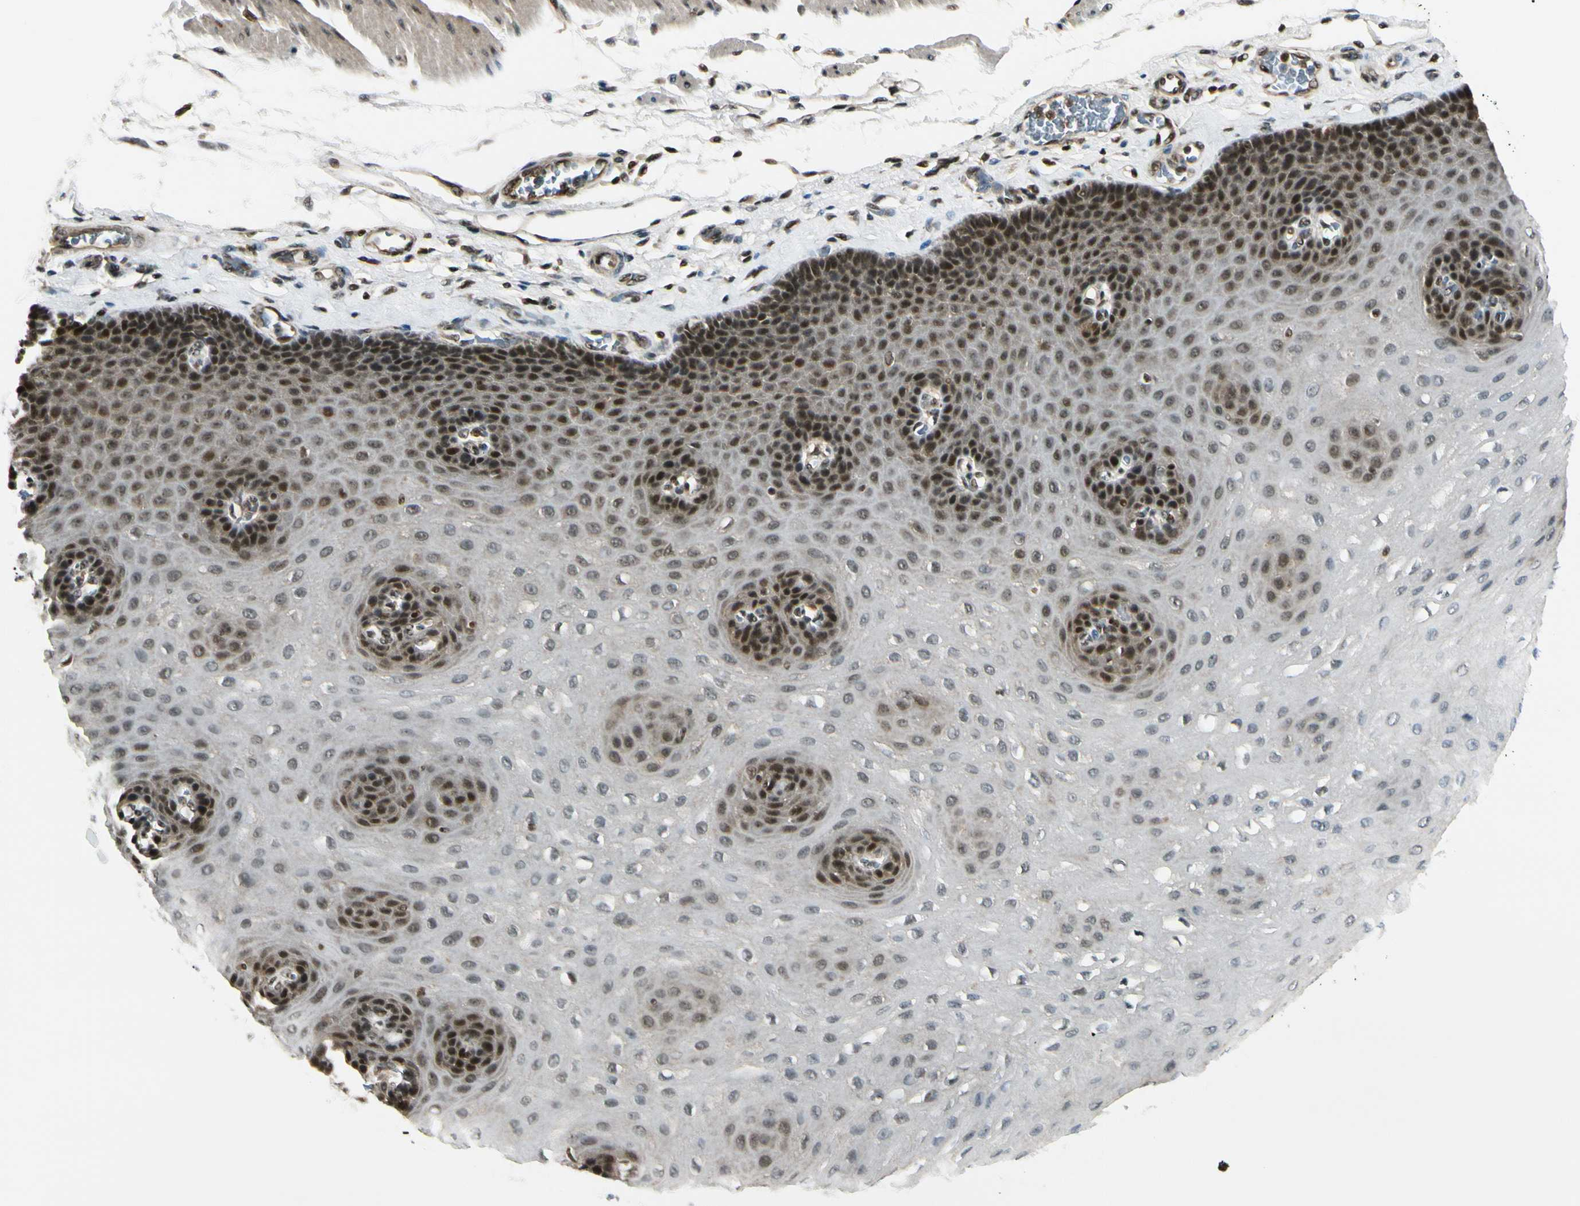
{"staining": {"intensity": "strong", "quantity": "25%-75%", "location": "cytoplasmic/membranous,nuclear"}, "tissue": "esophagus", "cell_type": "Squamous epithelial cells", "image_type": "normal", "snomed": [{"axis": "morphology", "description": "Normal tissue, NOS"}, {"axis": "topography", "description": "Esophagus"}], "caption": "Immunohistochemistry photomicrograph of benign human esophagus stained for a protein (brown), which reveals high levels of strong cytoplasmic/membranous,nuclear expression in about 25%-75% of squamous epithelial cells.", "gene": "DAXX", "patient": {"sex": "female", "age": 72}}